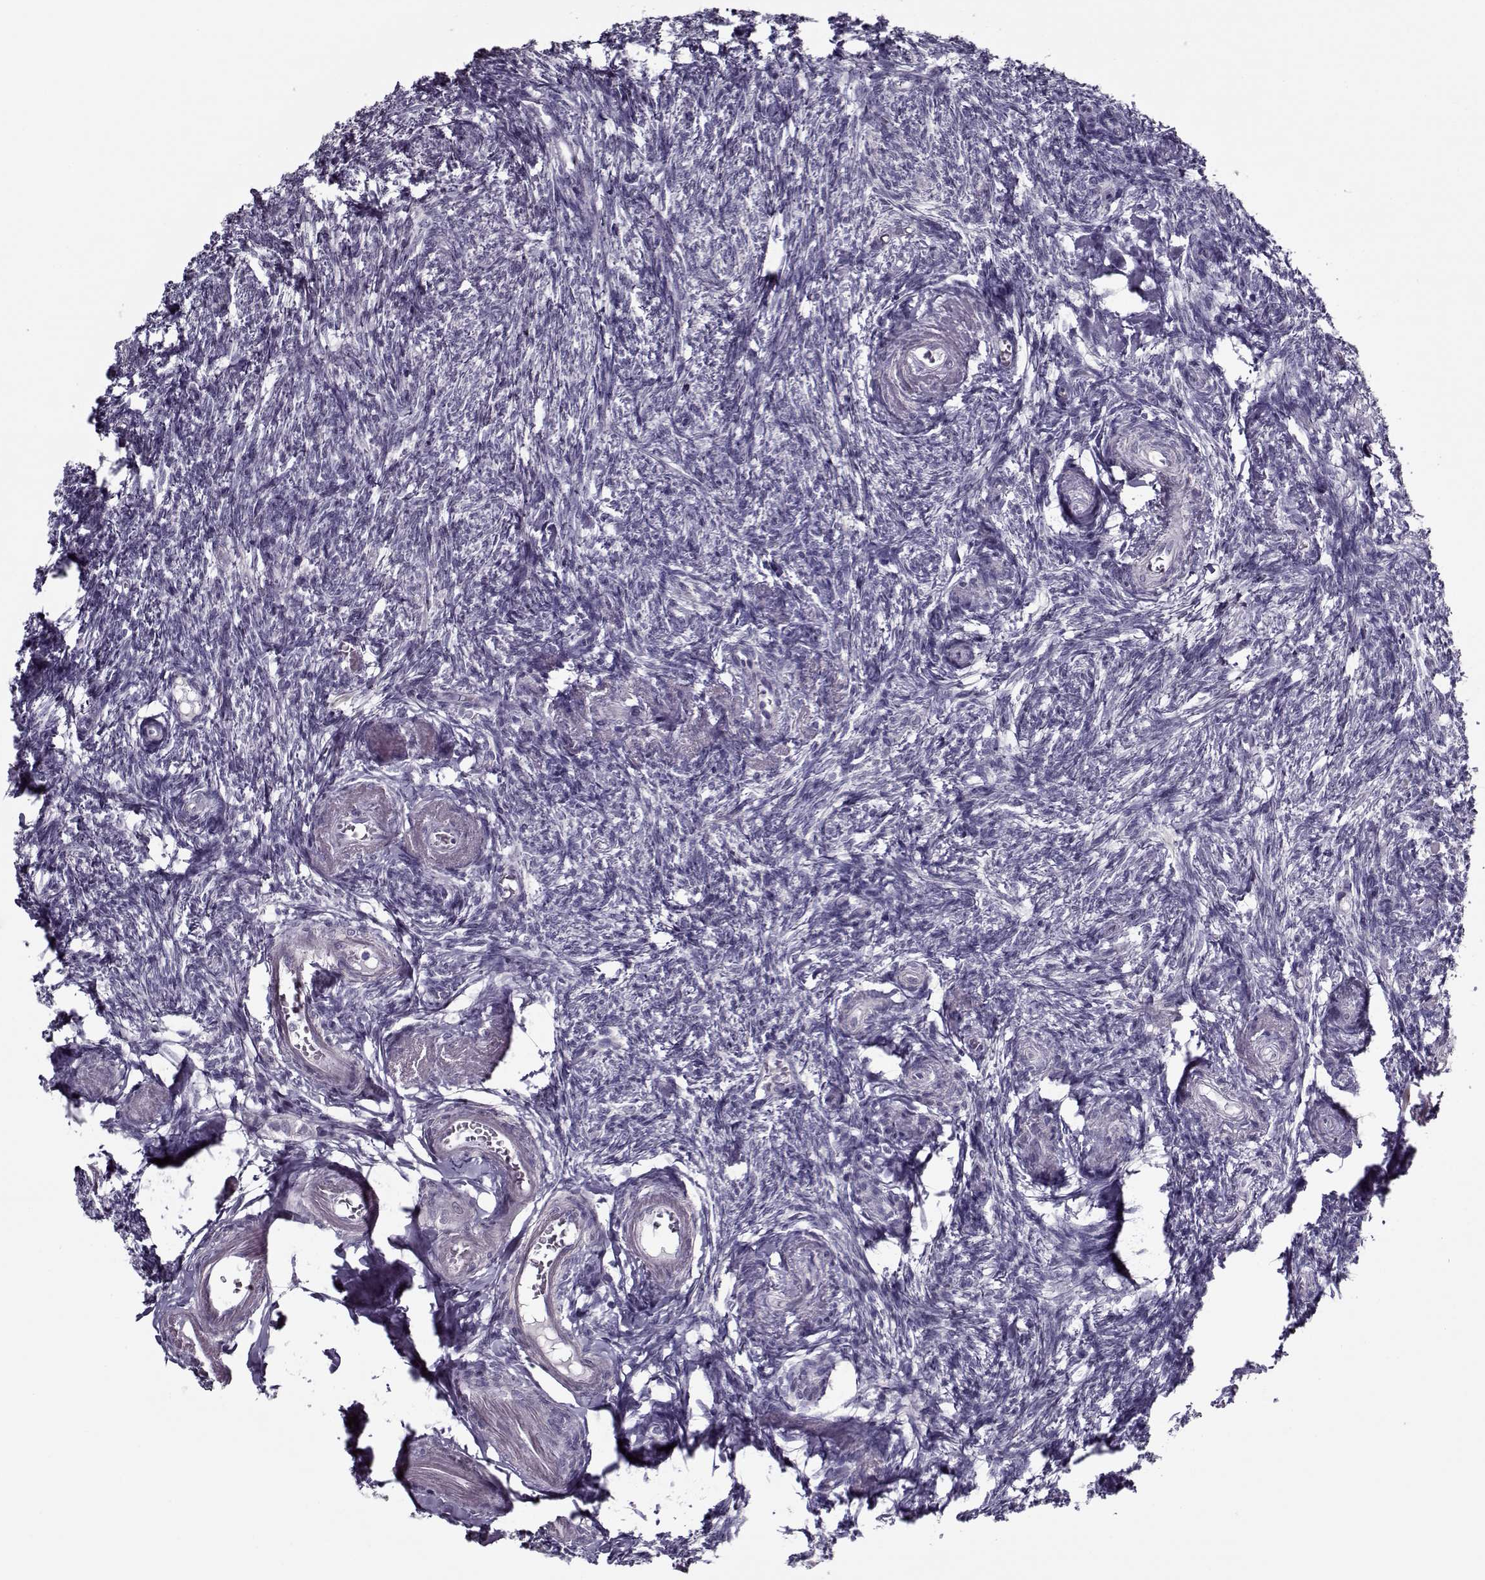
{"staining": {"intensity": "negative", "quantity": "none", "location": "none"}, "tissue": "ovary", "cell_type": "Ovarian stroma cells", "image_type": "normal", "snomed": [{"axis": "morphology", "description": "Normal tissue, NOS"}, {"axis": "topography", "description": "Ovary"}], "caption": "The micrograph shows no staining of ovarian stroma cells in unremarkable ovary. Brightfield microscopy of immunohistochemistry (IHC) stained with DAB (3,3'-diaminobenzidine) (brown) and hematoxylin (blue), captured at high magnification.", "gene": "CIBAR1", "patient": {"sex": "female", "age": 72}}